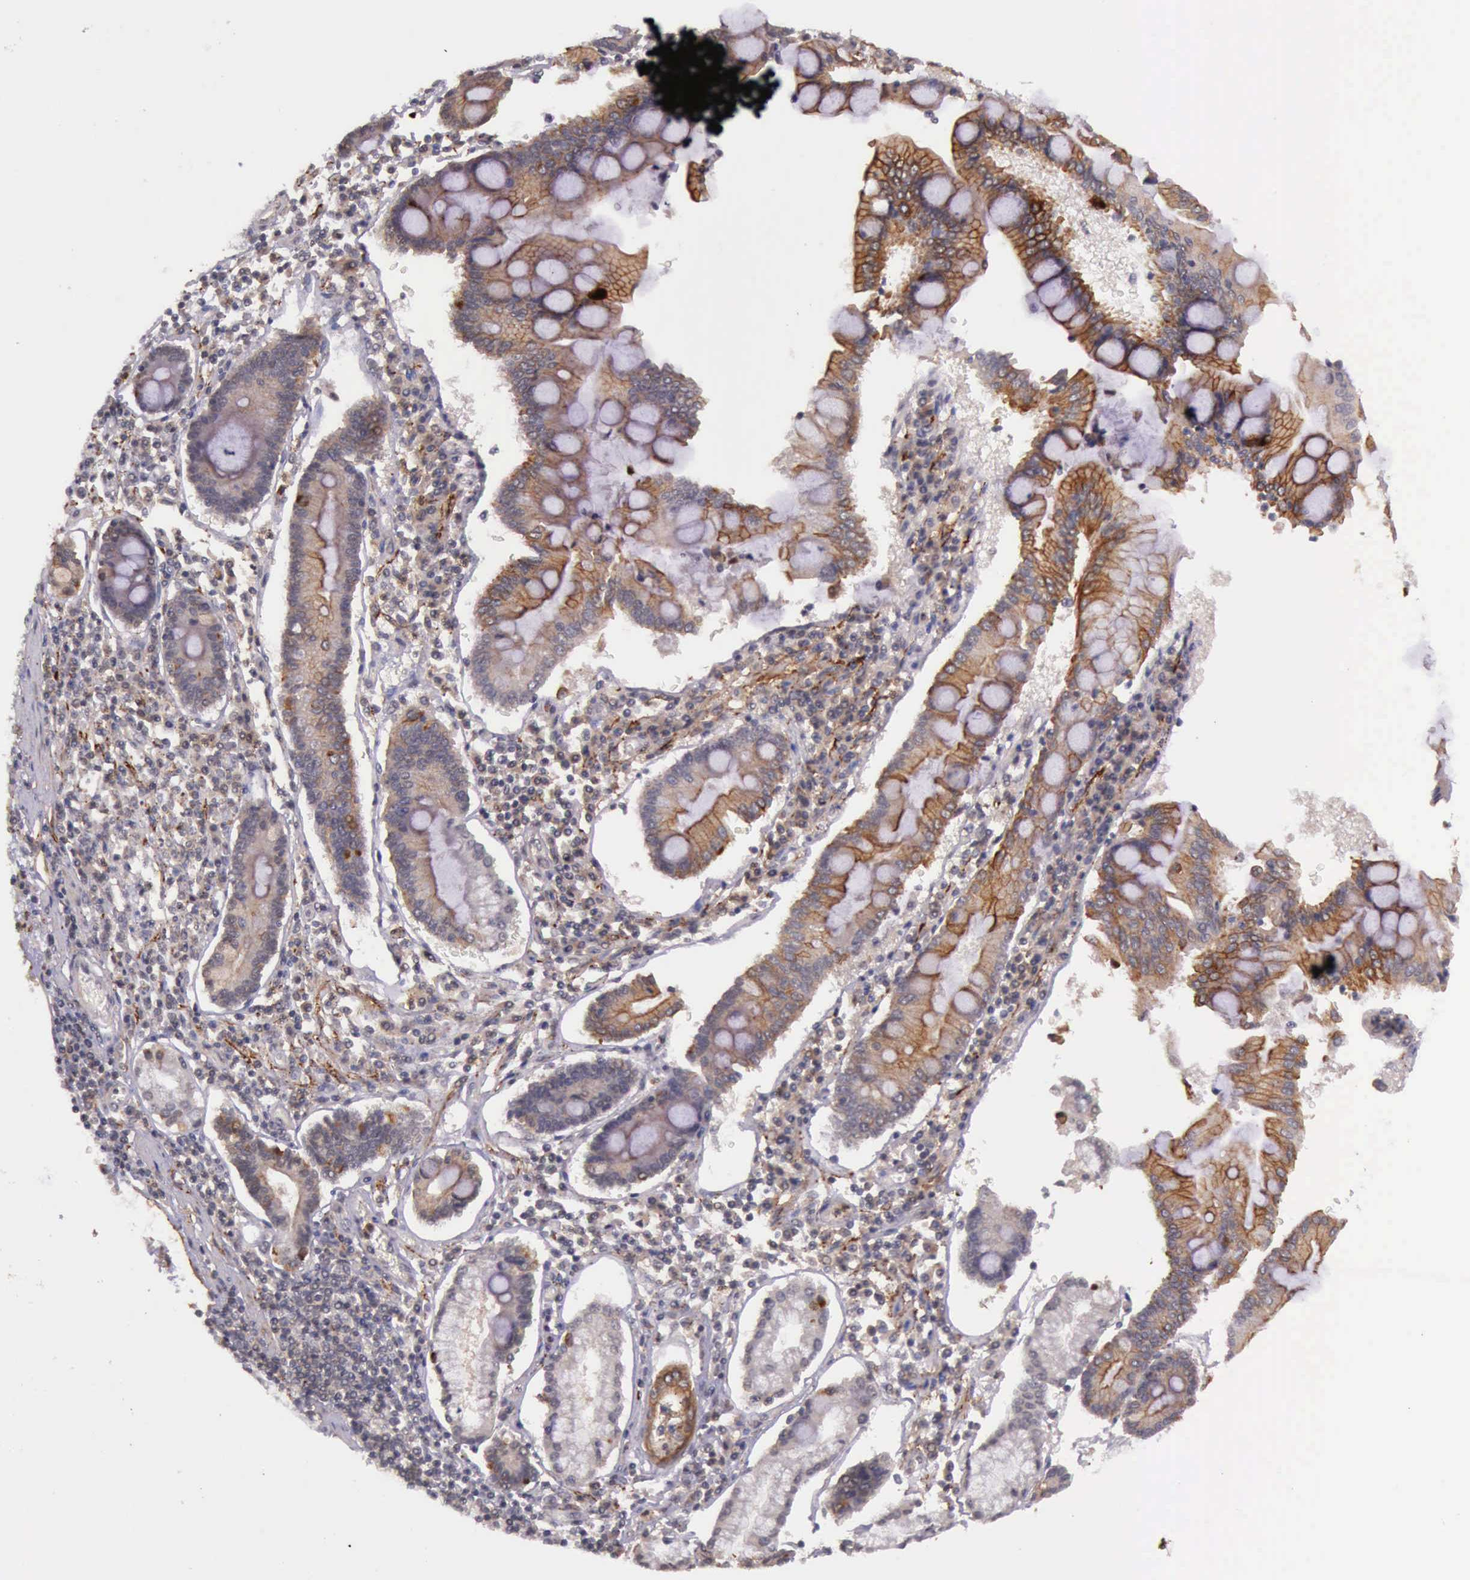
{"staining": {"intensity": "strong", "quantity": "25%-75%", "location": "cytoplasmic/membranous"}, "tissue": "pancreatic cancer", "cell_type": "Tumor cells", "image_type": "cancer", "snomed": [{"axis": "morphology", "description": "Adenocarcinoma, NOS"}, {"axis": "topography", "description": "Pancreas"}], "caption": "A brown stain labels strong cytoplasmic/membranous staining of a protein in adenocarcinoma (pancreatic) tumor cells.", "gene": "PRICKLE3", "patient": {"sex": "female", "age": 57}}